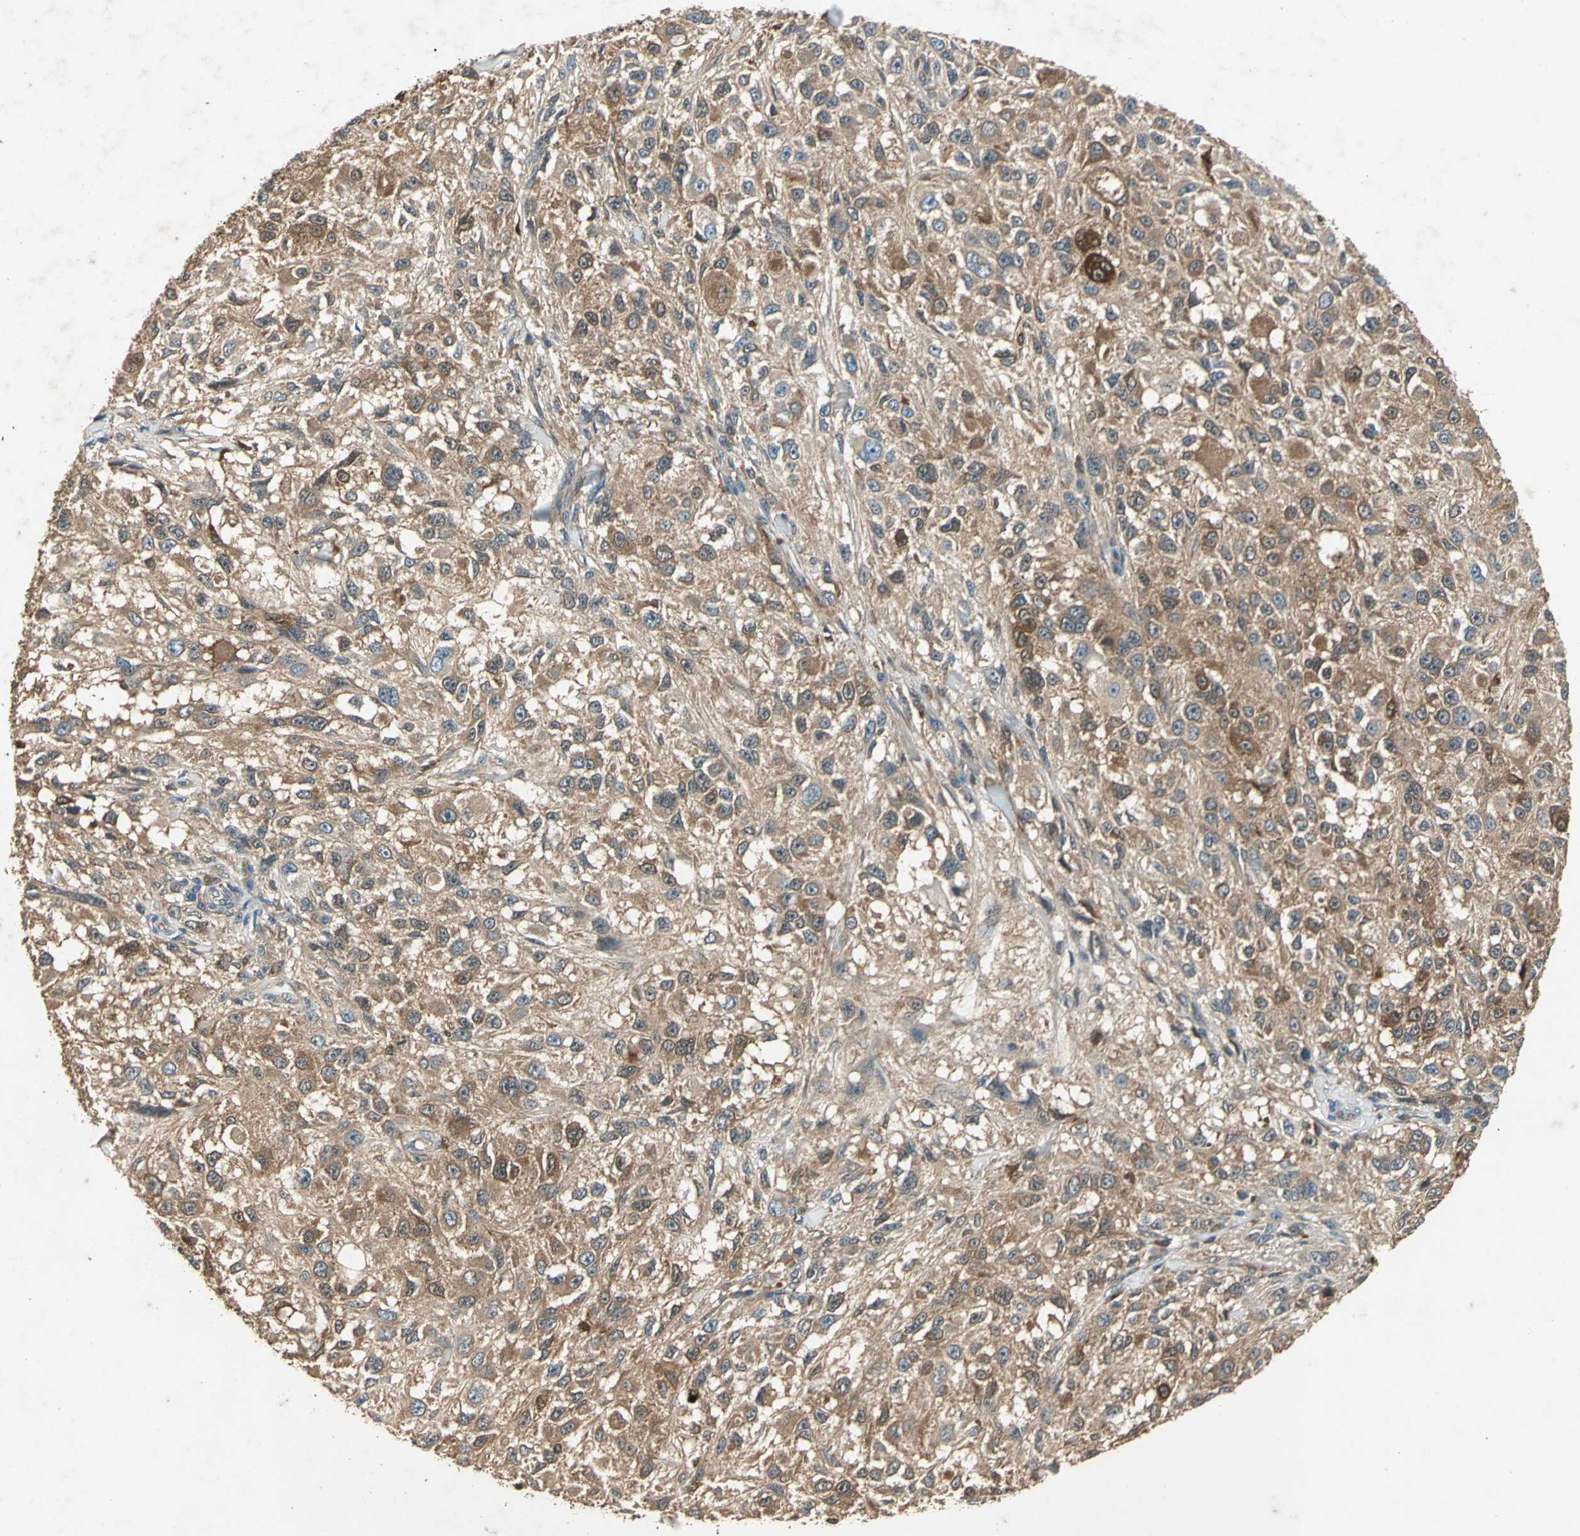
{"staining": {"intensity": "moderate", "quantity": ">75%", "location": "cytoplasmic/membranous"}, "tissue": "melanoma", "cell_type": "Tumor cells", "image_type": "cancer", "snomed": [{"axis": "morphology", "description": "Necrosis, NOS"}, {"axis": "morphology", "description": "Malignant melanoma, NOS"}, {"axis": "topography", "description": "Skin"}], "caption": "There is medium levels of moderate cytoplasmic/membranous expression in tumor cells of melanoma, as demonstrated by immunohistochemical staining (brown color).", "gene": "RRM2B", "patient": {"sex": "female", "age": 87}}